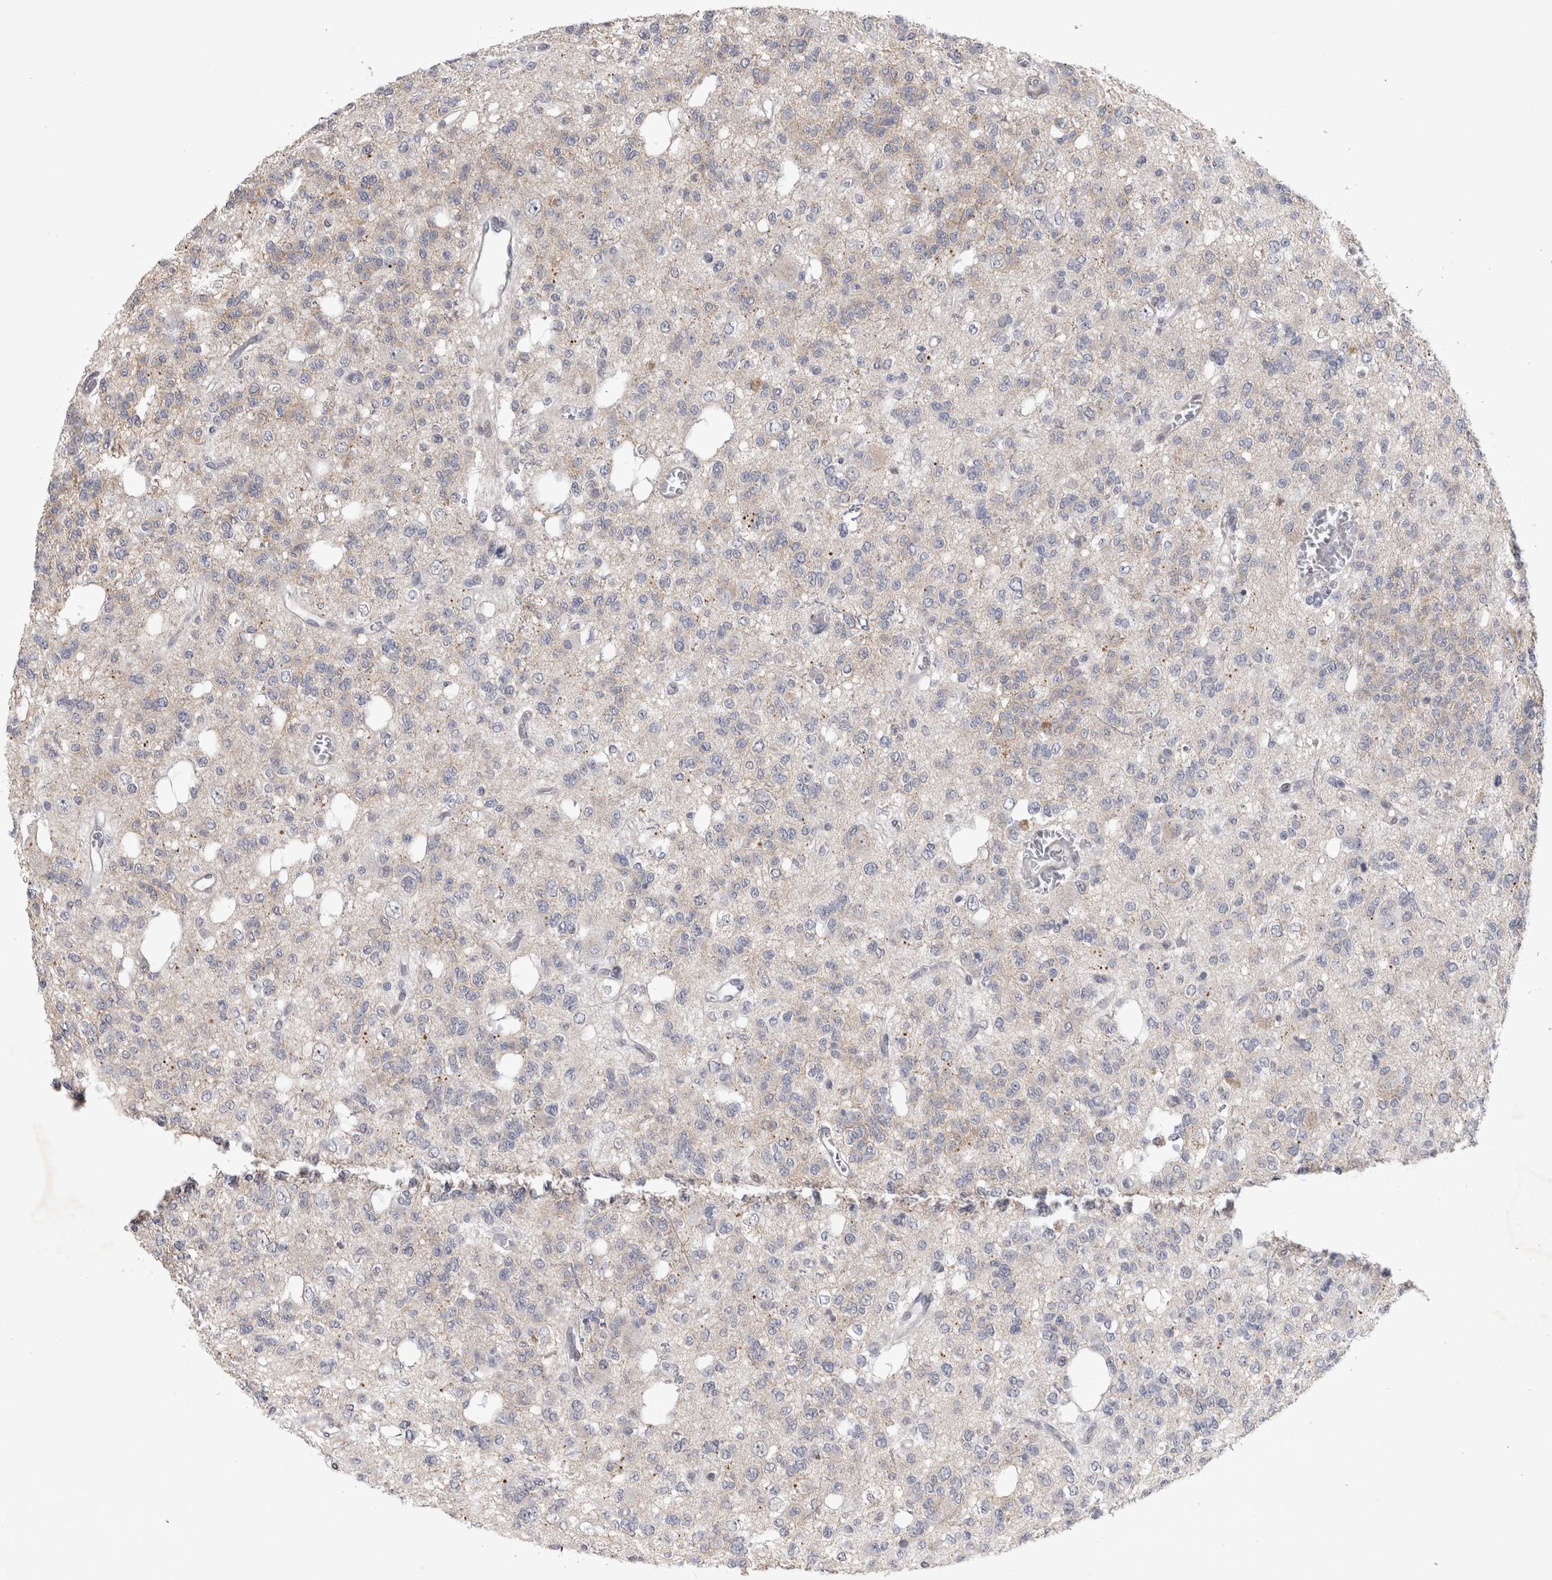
{"staining": {"intensity": "negative", "quantity": "none", "location": "none"}, "tissue": "glioma", "cell_type": "Tumor cells", "image_type": "cancer", "snomed": [{"axis": "morphology", "description": "Glioma, malignant, Low grade"}, {"axis": "topography", "description": "Brain"}], "caption": "This is a image of IHC staining of low-grade glioma (malignant), which shows no staining in tumor cells.", "gene": "IFI44", "patient": {"sex": "male", "age": 38}}